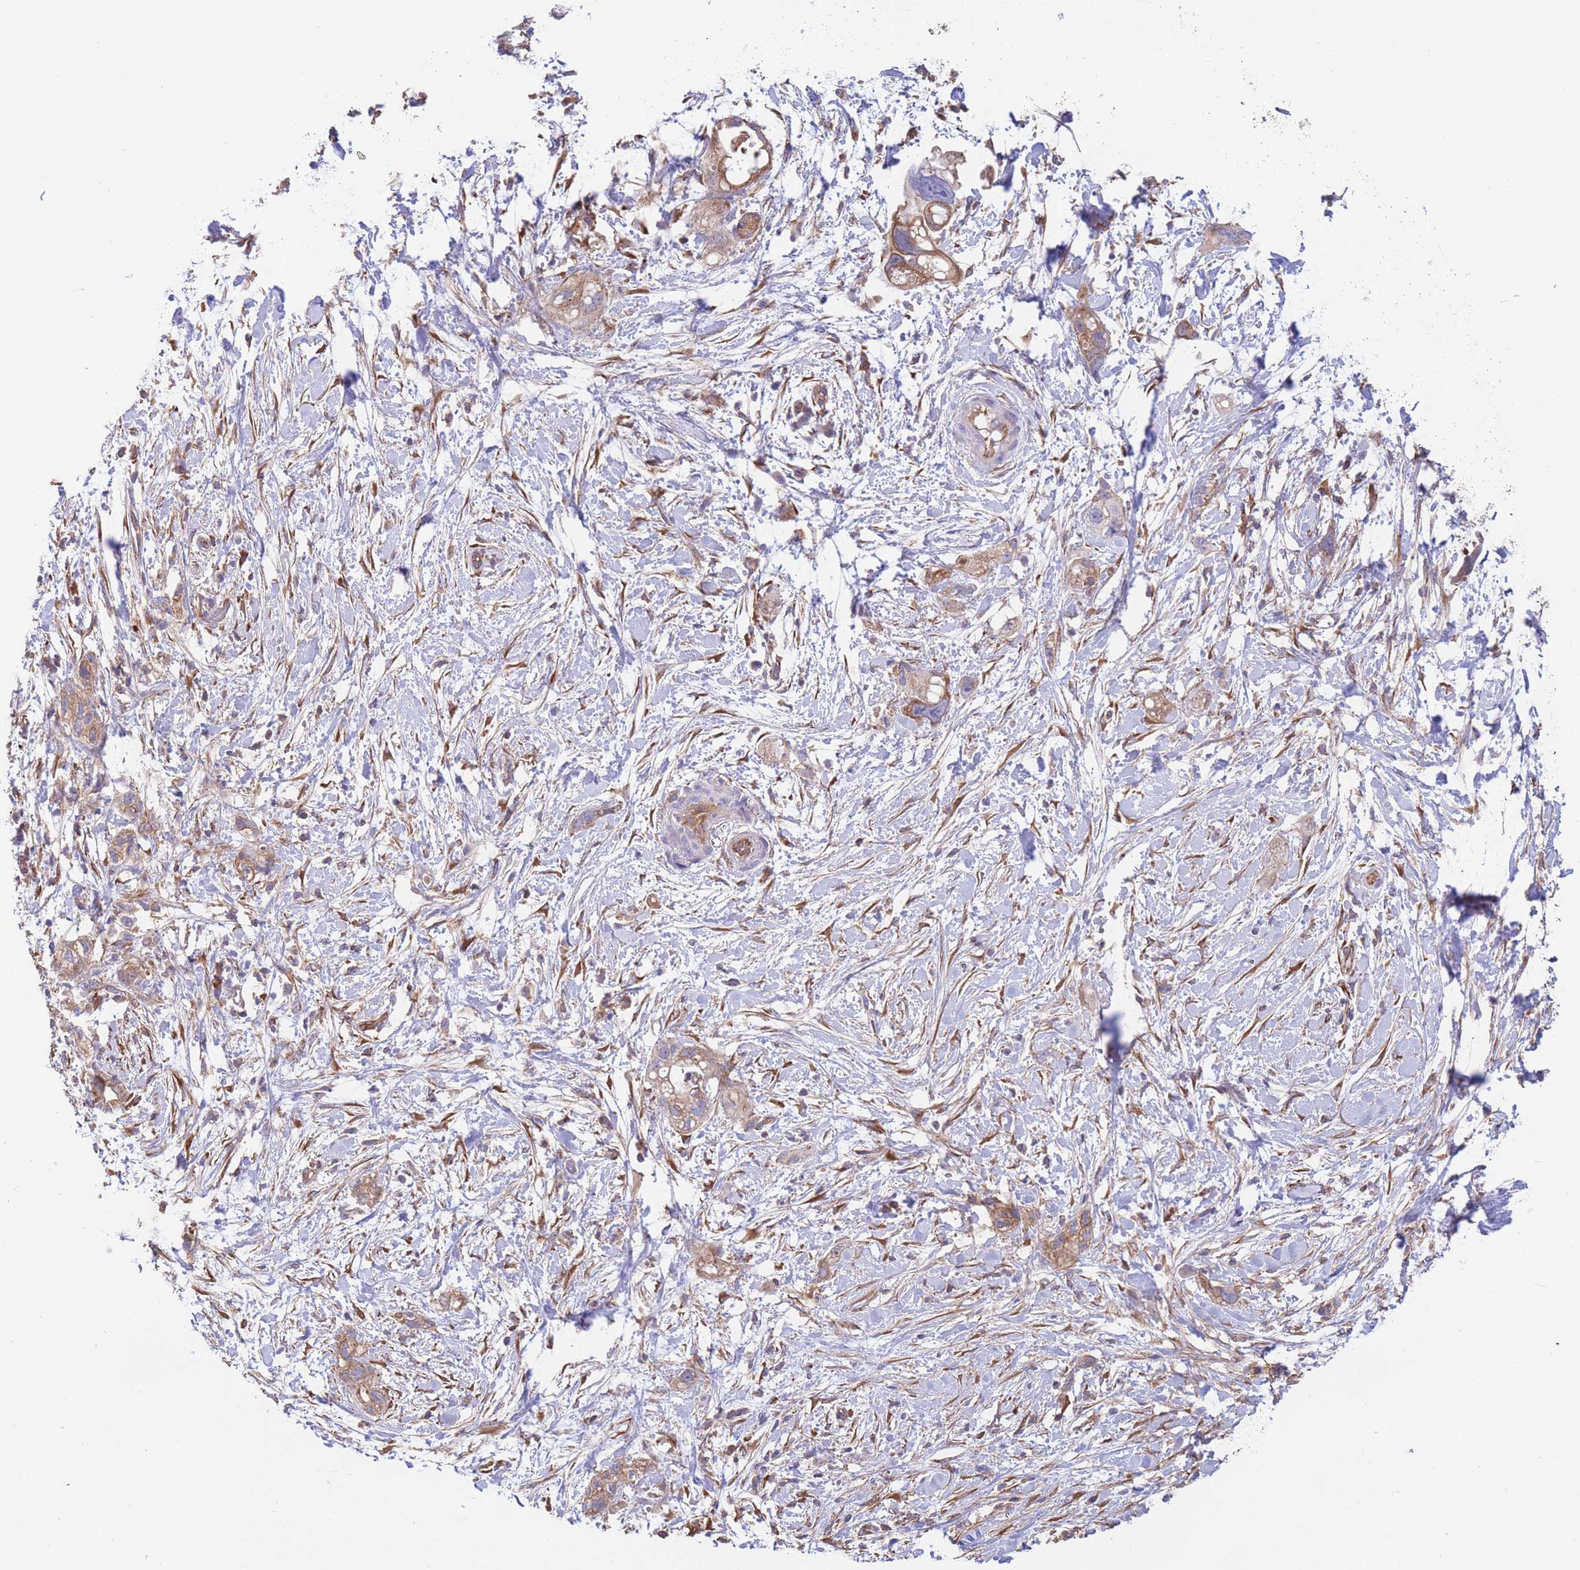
{"staining": {"intensity": "moderate", "quantity": ">75%", "location": "cytoplasmic/membranous"}, "tissue": "pancreatic cancer", "cell_type": "Tumor cells", "image_type": "cancer", "snomed": [{"axis": "morphology", "description": "Adenocarcinoma, NOS"}, {"axis": "topography", "description": "Pancreas"}], "caption": "Protein analysis of pancreatic cancer (adenocarcinoma) tissue reveals moderate cytoplasmic/membranous staining in about >75% of tumor cells.", "gene": "LRRN4CL", "patient": {"sex": "female", "age": 72}}